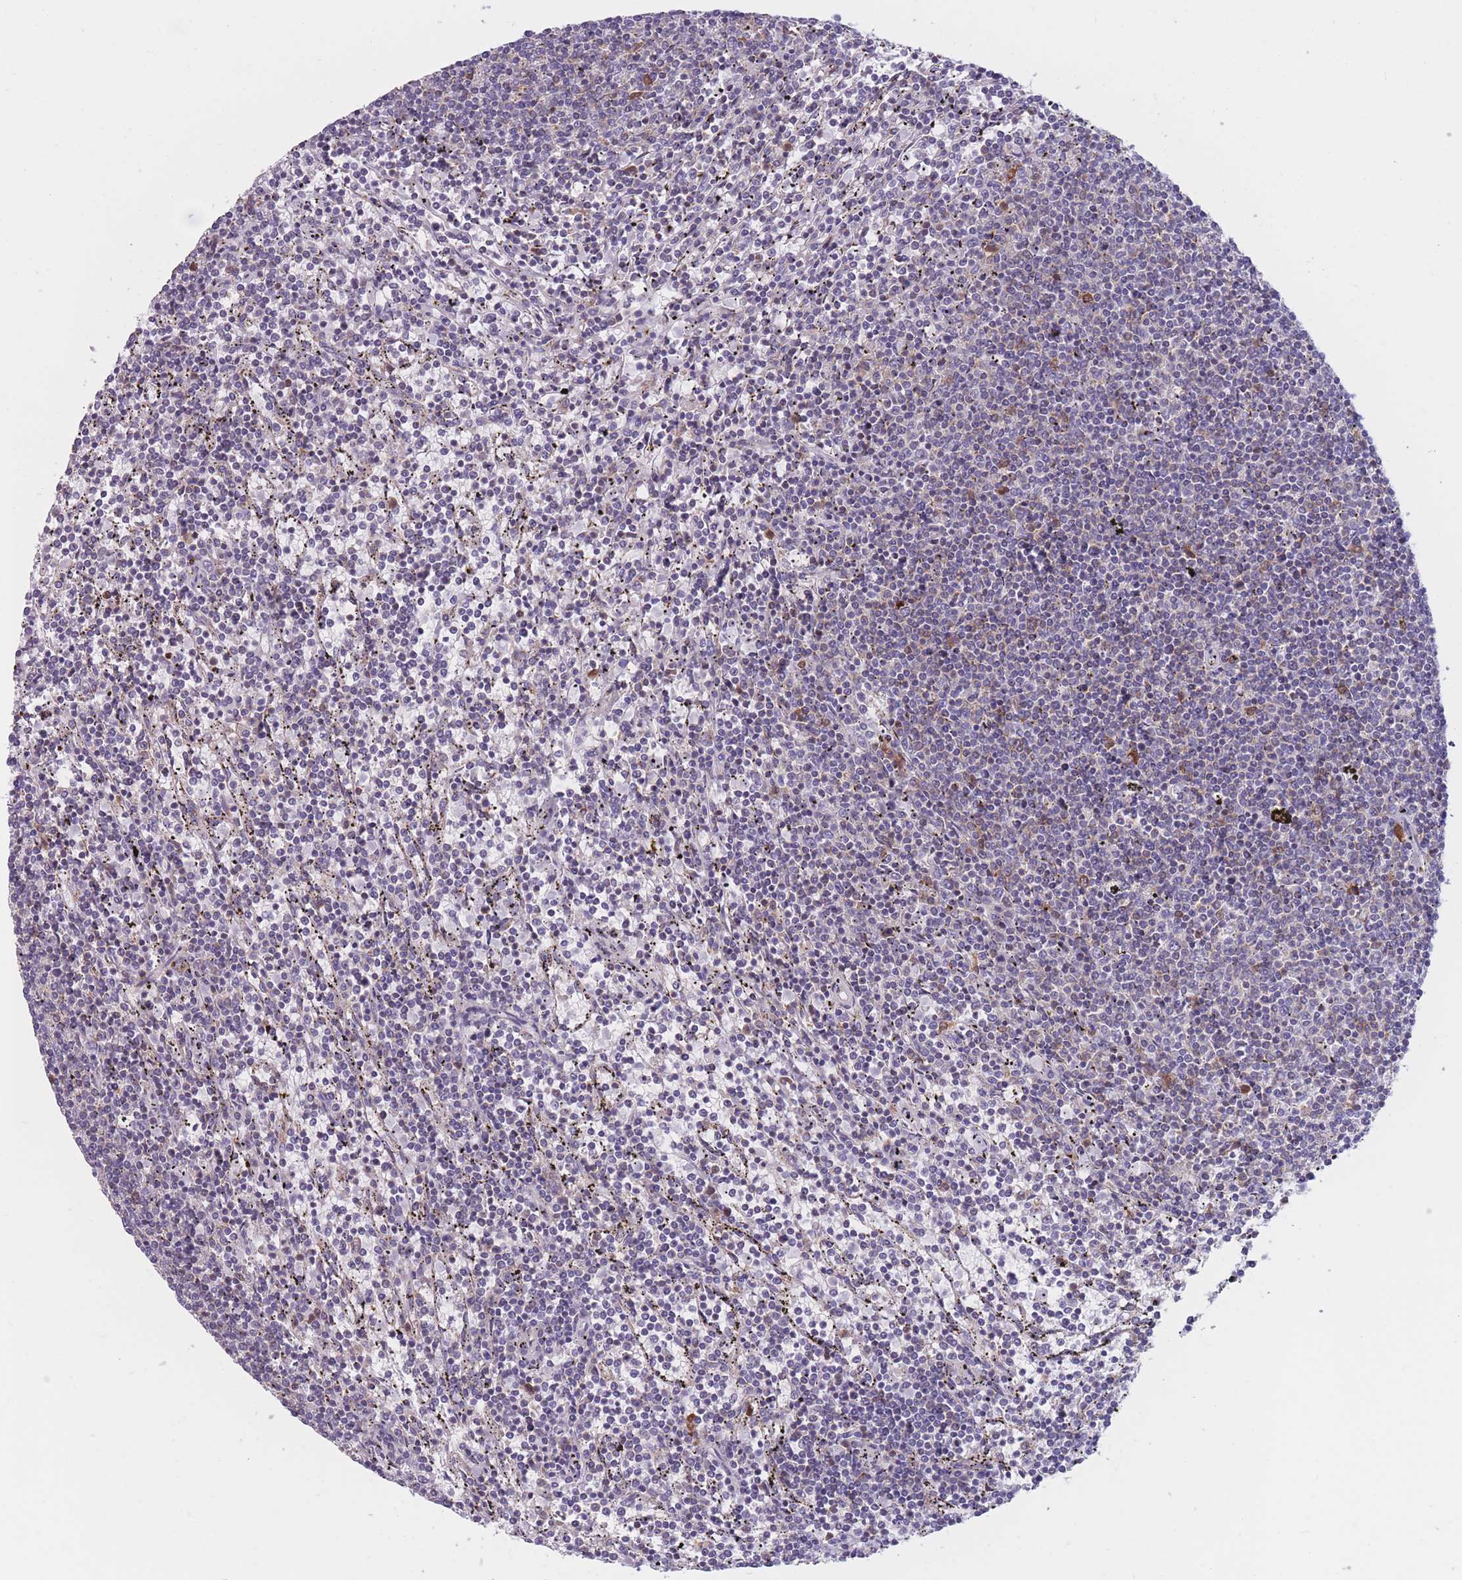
{"staining": {"intensity": "negative", "quantity": "none", "location": "none"}, "tissue": "lymphoma", "cell_type": "Tumor cells", "image_type": "cancer", "snomed": [{"axis": "morphology", "description": "Malignant lymphoma, non-Hodgkin's type, Low grade"}, {"axis": "topography", "description": "Spleen"}], "caption": "There is no significant positivity in tumor cells of low-grade malignant lymphoma, non-Hodgkin's type. (DAB immunohistochemistry (IHC), high magnification).", "gene": "PDE4A", "patient": {"sex": "female", "age": 50}}